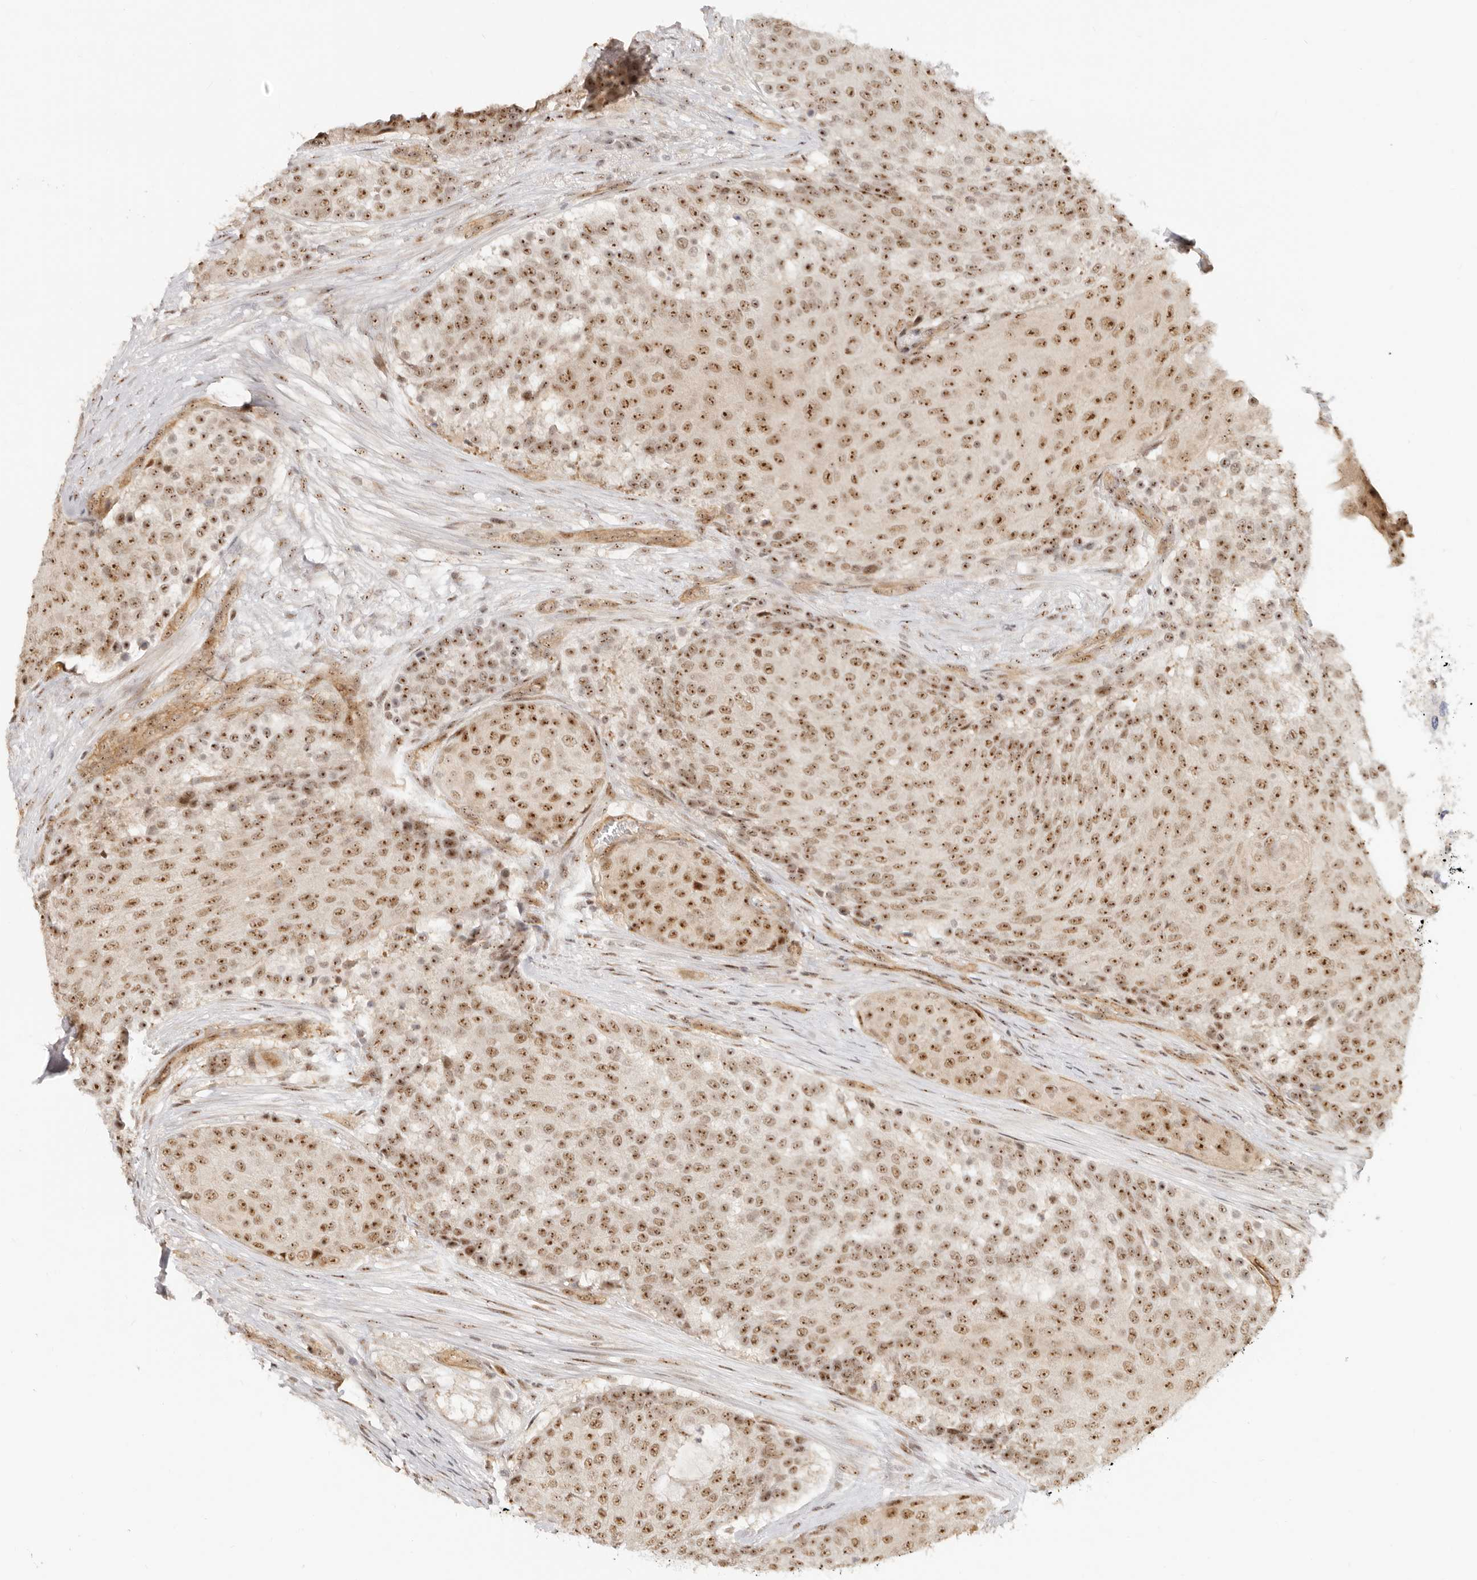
{"staining": {"intensity": "moderate", "quantity": ">75%", "location": "nuclear"}, "tissue": "urothelial cancer", "cell_type": "Tumor cells", "image_type": "cancer", "snomed": [{"axis": "morphology", "description": "Urothelial carcinoma, High grade"}, {"axis": "topography", "description": "Urinary bladder"}], "caption": "There is medium levels of moderate nuclear staining in tumor cells of urothelial cancer, as demonstrated by immunohistochemical staining (brown color).", "gene": "BAP1", "patient": {"sex": "female", "age": 63}}